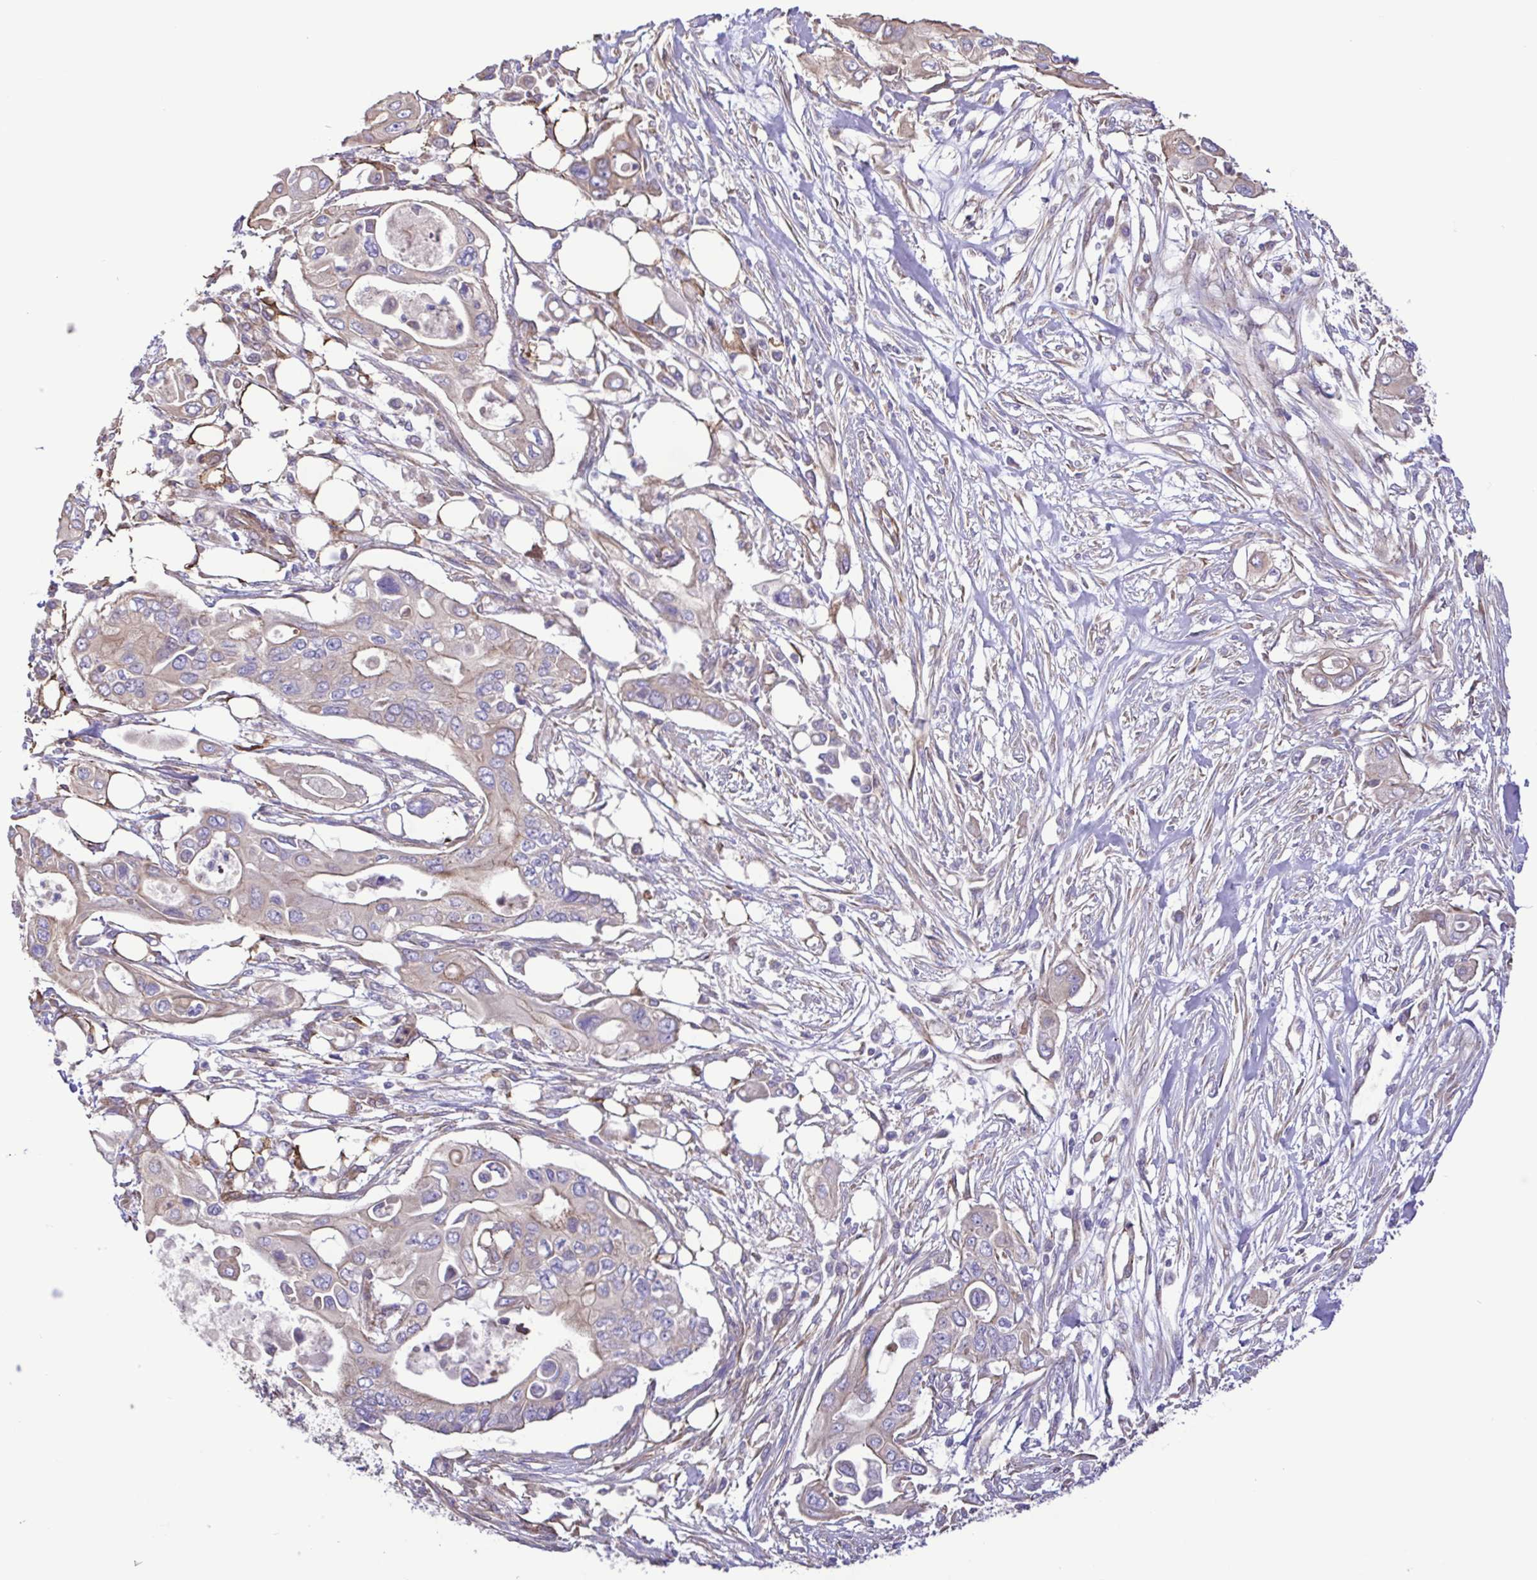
{"staining": {"intensity": "weak", "quantity": "<25%", "location": "cytoplasmic/membranous"}, "tissue": "pancreatic cancer", "cell_type": "Tumor cells", "image_type": "cancer", "snomed": [{"axis": "morphology", "description": "Adenocarcinoma, NOS"}, {"axis": "topography", "description": "Pancreas"}], "caption": "Tumor cells show no significant expression in pancreatic cancer. Brightfield microscopy of IHC stained with DAB (brown) and hematoxylin (blue), captured at high magnification.", "gene": "FLT1", "patient": {"sex": "female", "age": 63}}